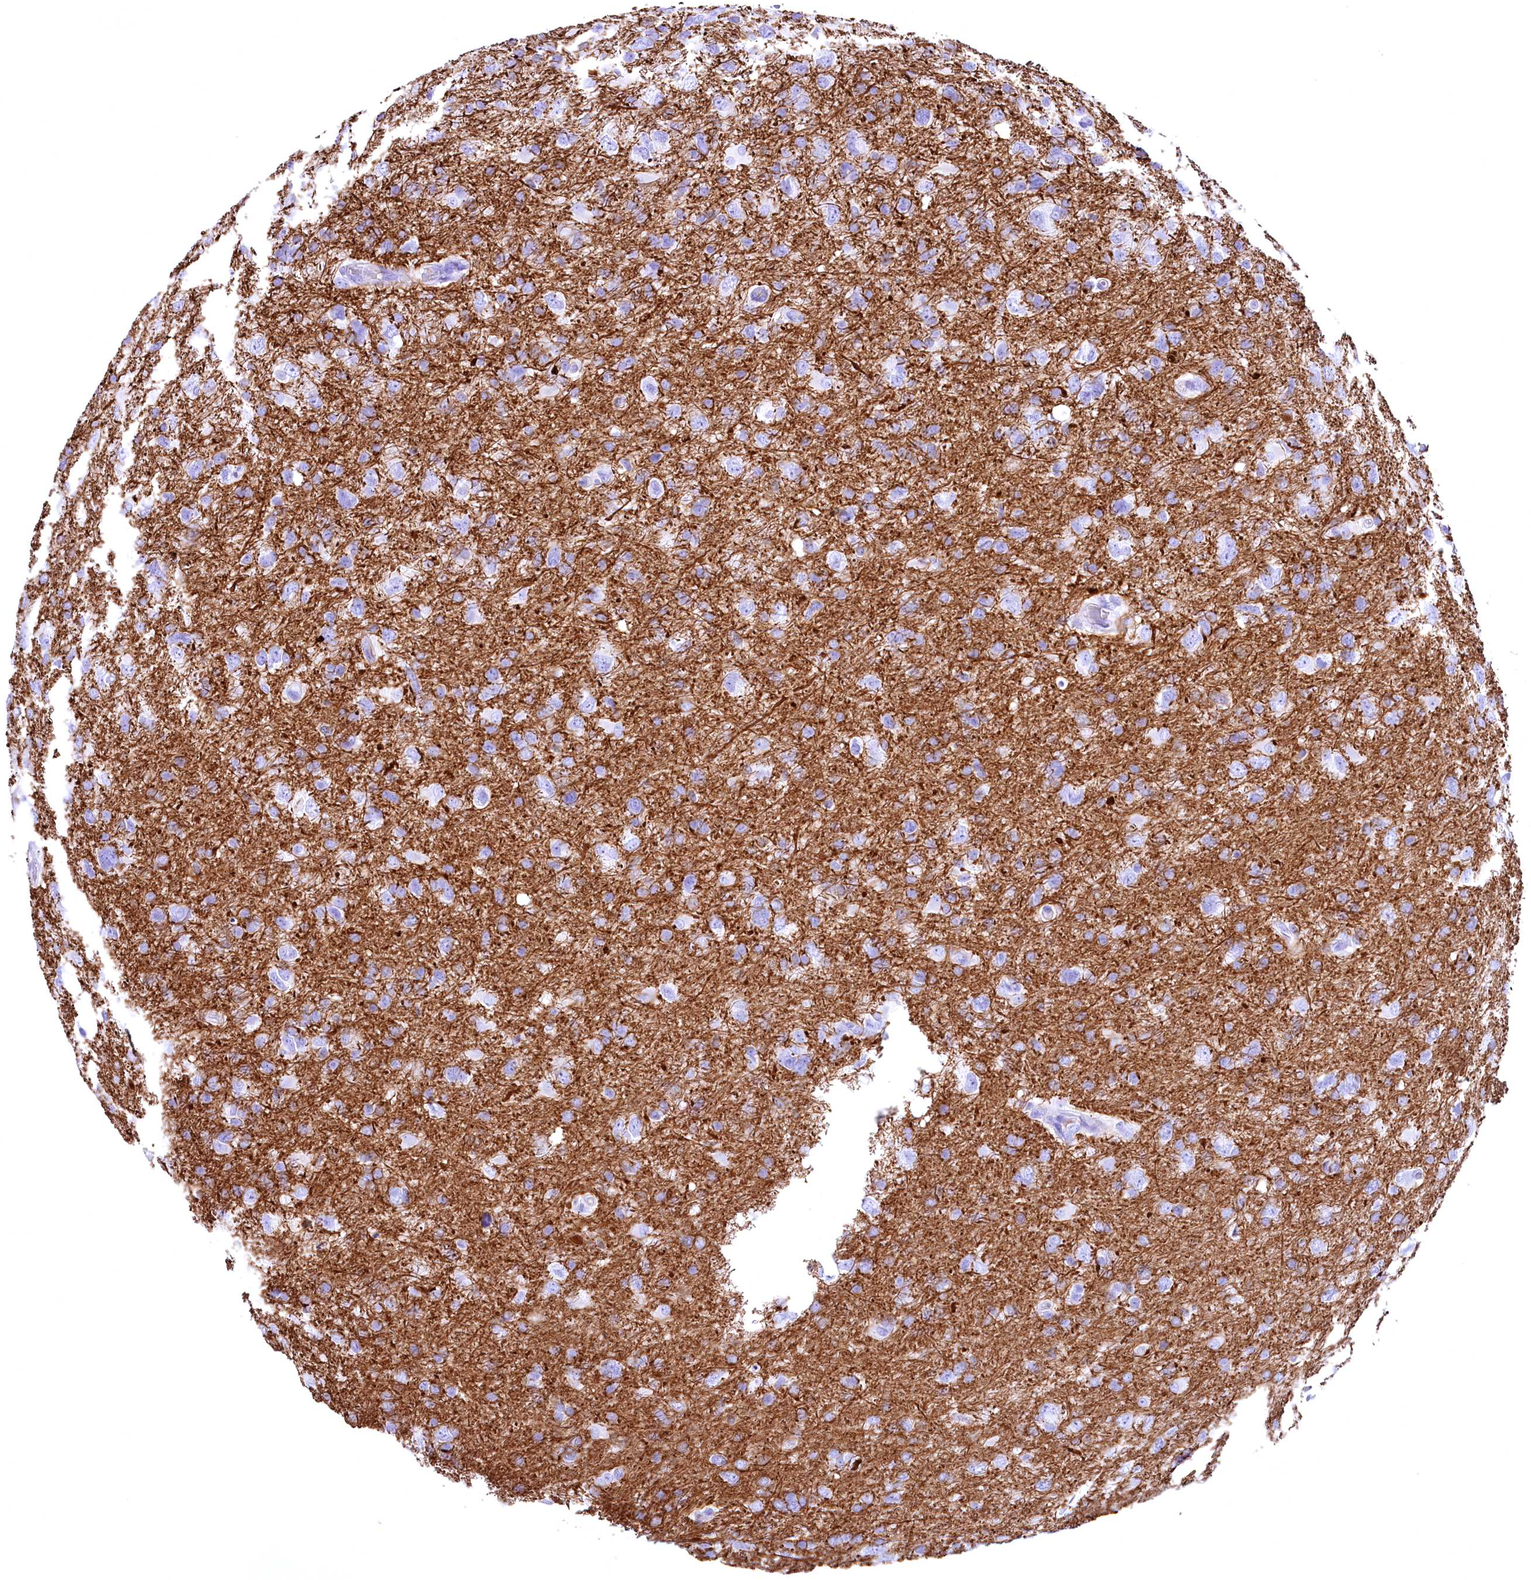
{"staining": {"intensity": "negative", "quantity": "none", "location": "none"}, "tissue": "glioma", "cell_type": "Tumor cells", "image_type": "cancer", "snomed": [{"axis": "morphology", "description": "Glioma, malignant, High grade"}, {"axis": "topography", "description": "Brain"}], "caption": "IHC photomicrograph of glioma stained for a protein (brown), which reveals no staining in tumor cells.", "gene": "SKIDA1", "patient": {"sex": "male", "age": 61}}